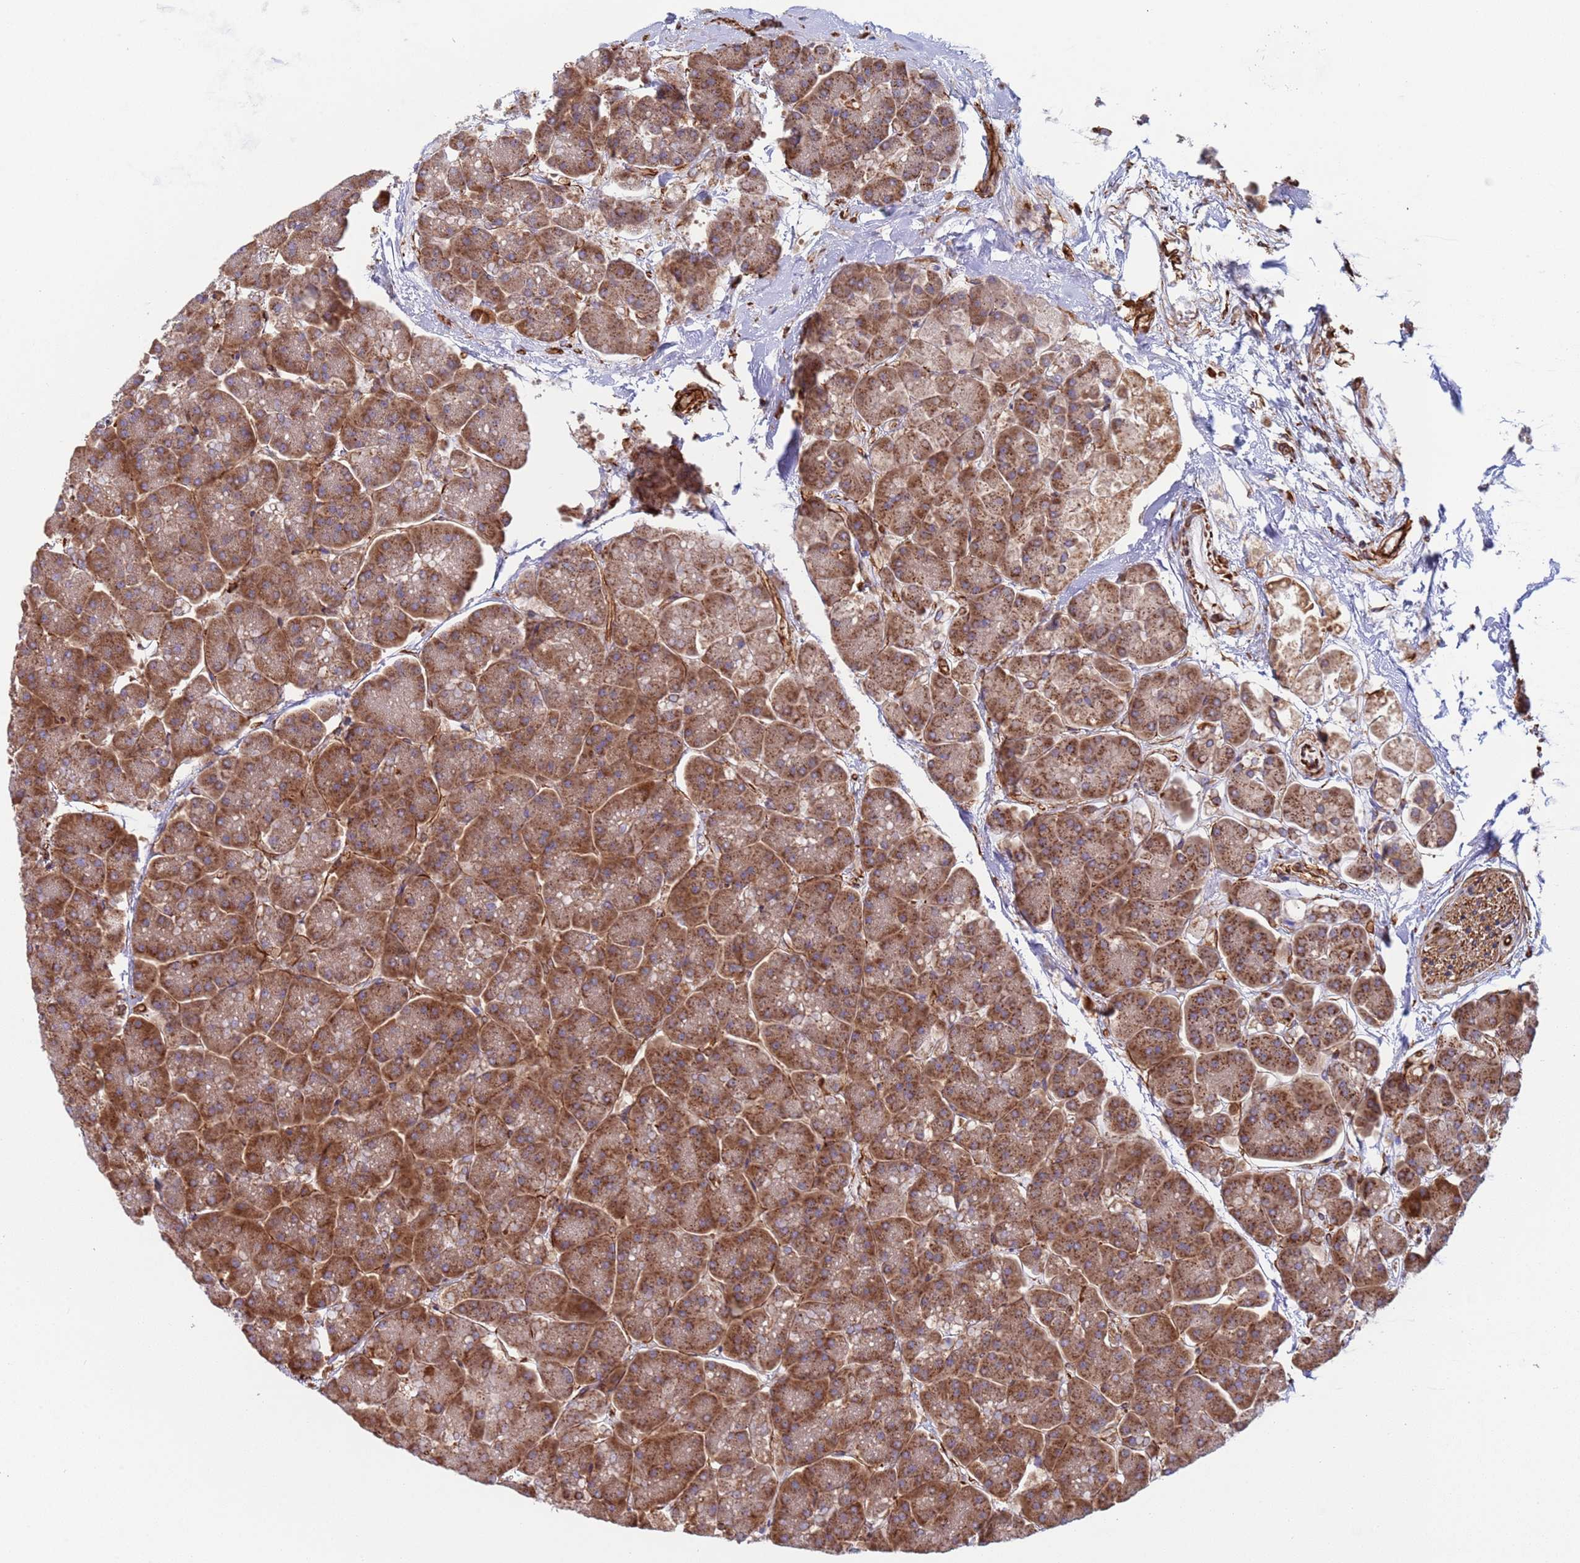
{"staining": {"intensity": "strong", "quantity": ">75%", "location": "cytoplasmic/membranous"}, "tissue": "pancreas", "cell_type": "Exocrine glandular cells", "image_type": "normal", "snomed": [{"axis": "morphology", "description": "Normal tissue, NOS"}, {"axis": "topography", "description": "Pancreas"}, {"axis": "topography", "description": "Peripheral nerve tissue"}], "caption": "Immunohistochemistry (IHC) (DAB) staining of normal pancreas displays strong cytoplasmic/membranous protein positivity in approximately >75% of exocrine glandular cells. (brown staining indicates protein expression, while blue staining denotes nuclei).", "gene": "NUDT12", "patient": {"sex": "male", "age": 54}}